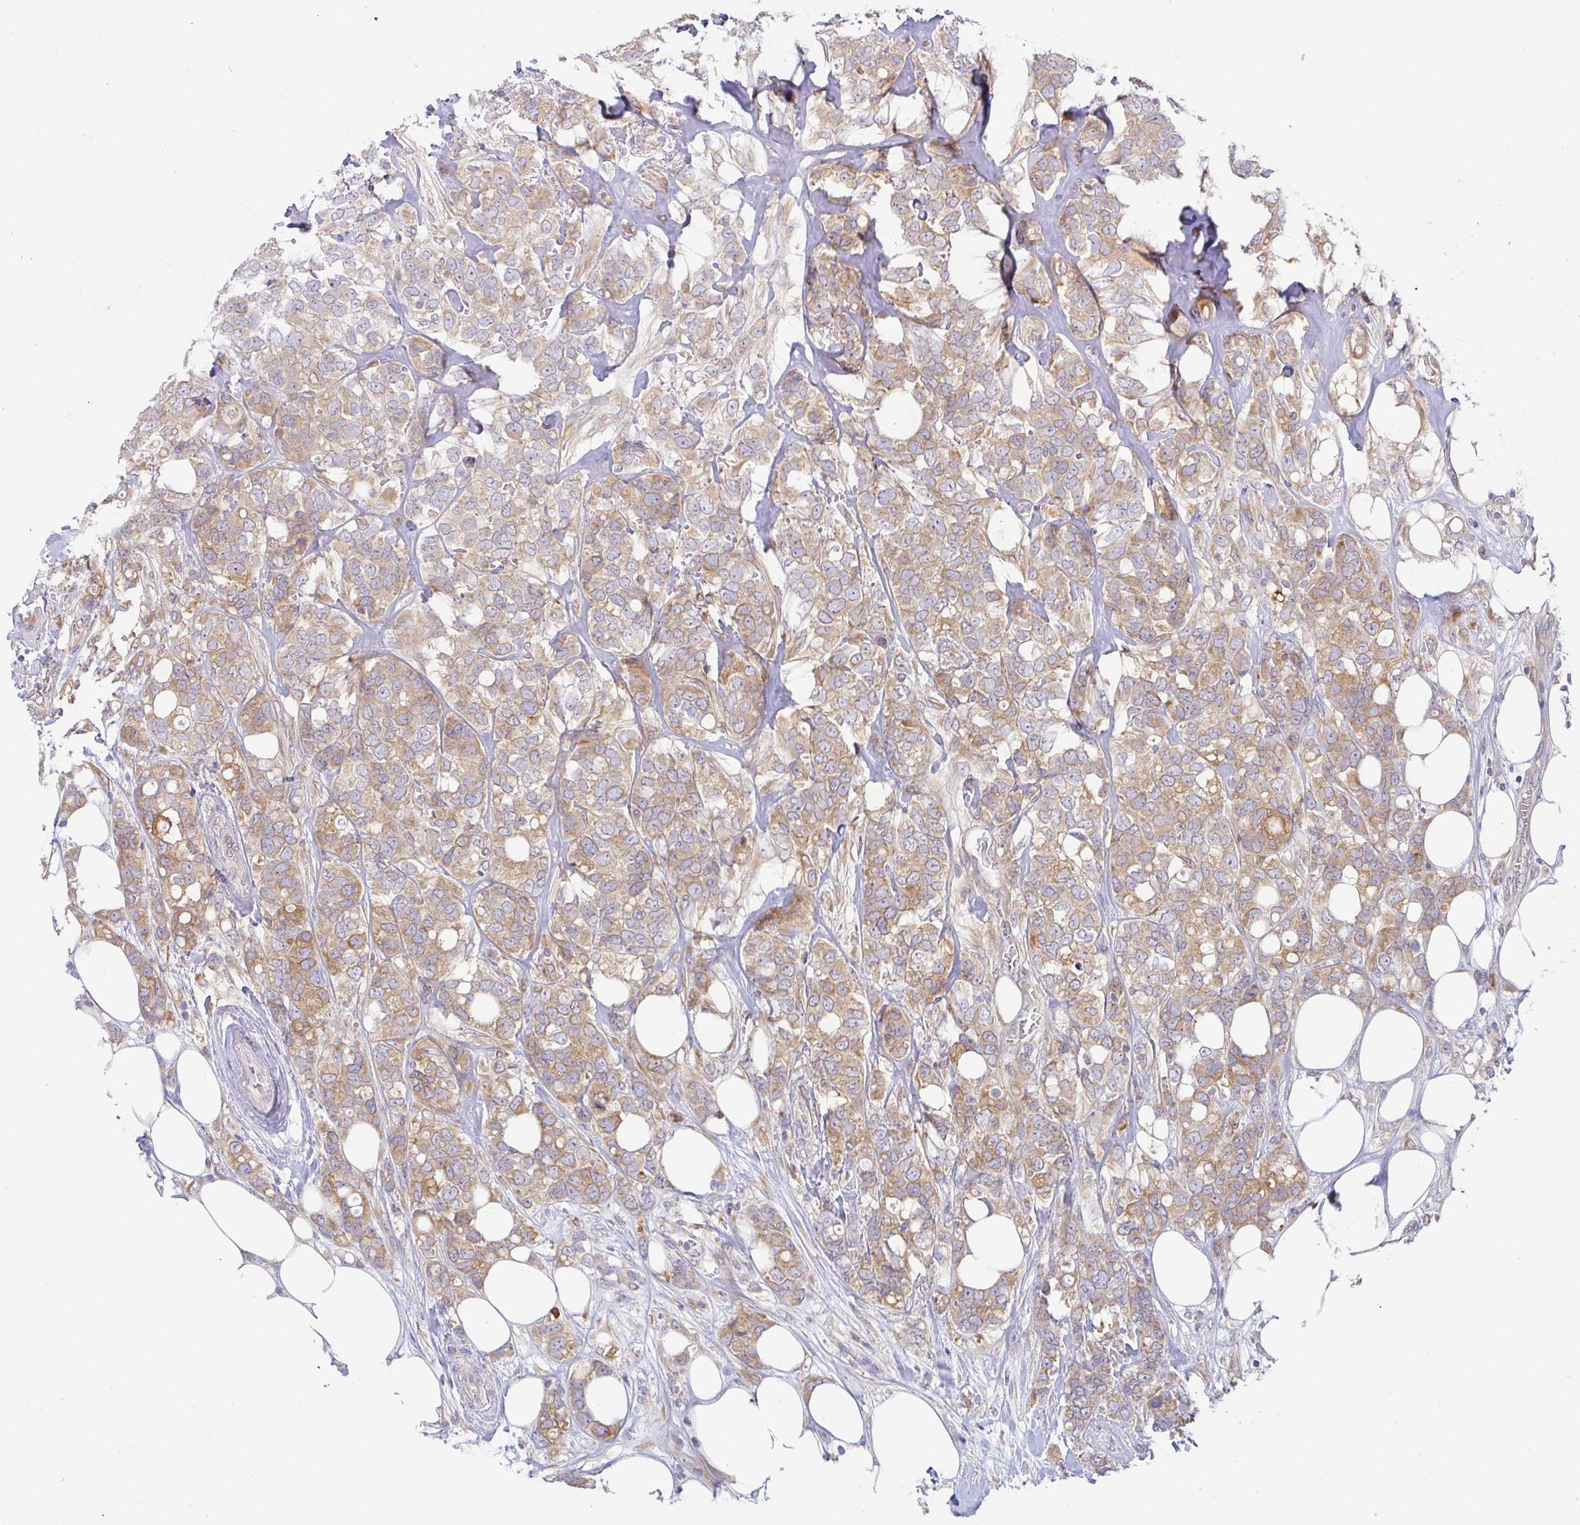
{"staining": {"intensity": "moderate", "quantity": ">75%", "location": "cytoplasmic/membranous"}, "tissue": "breast cancer", "cell_type": "Tumor cells", "image_type": "cancer", "snomed": [{"axis": "morphology", "description": "Lobular carcinoma"}, {"axis": "topography", "description": "Breast"}], "caption": "Breast lobular carcinoma stained with DAB immunohistochemistry shows medium levels of moderate cytoplasmic/membranous expression in about >75% of tumor cells.", "gene": "DERL2", "patient": {"sex": "female", "age": 91}}